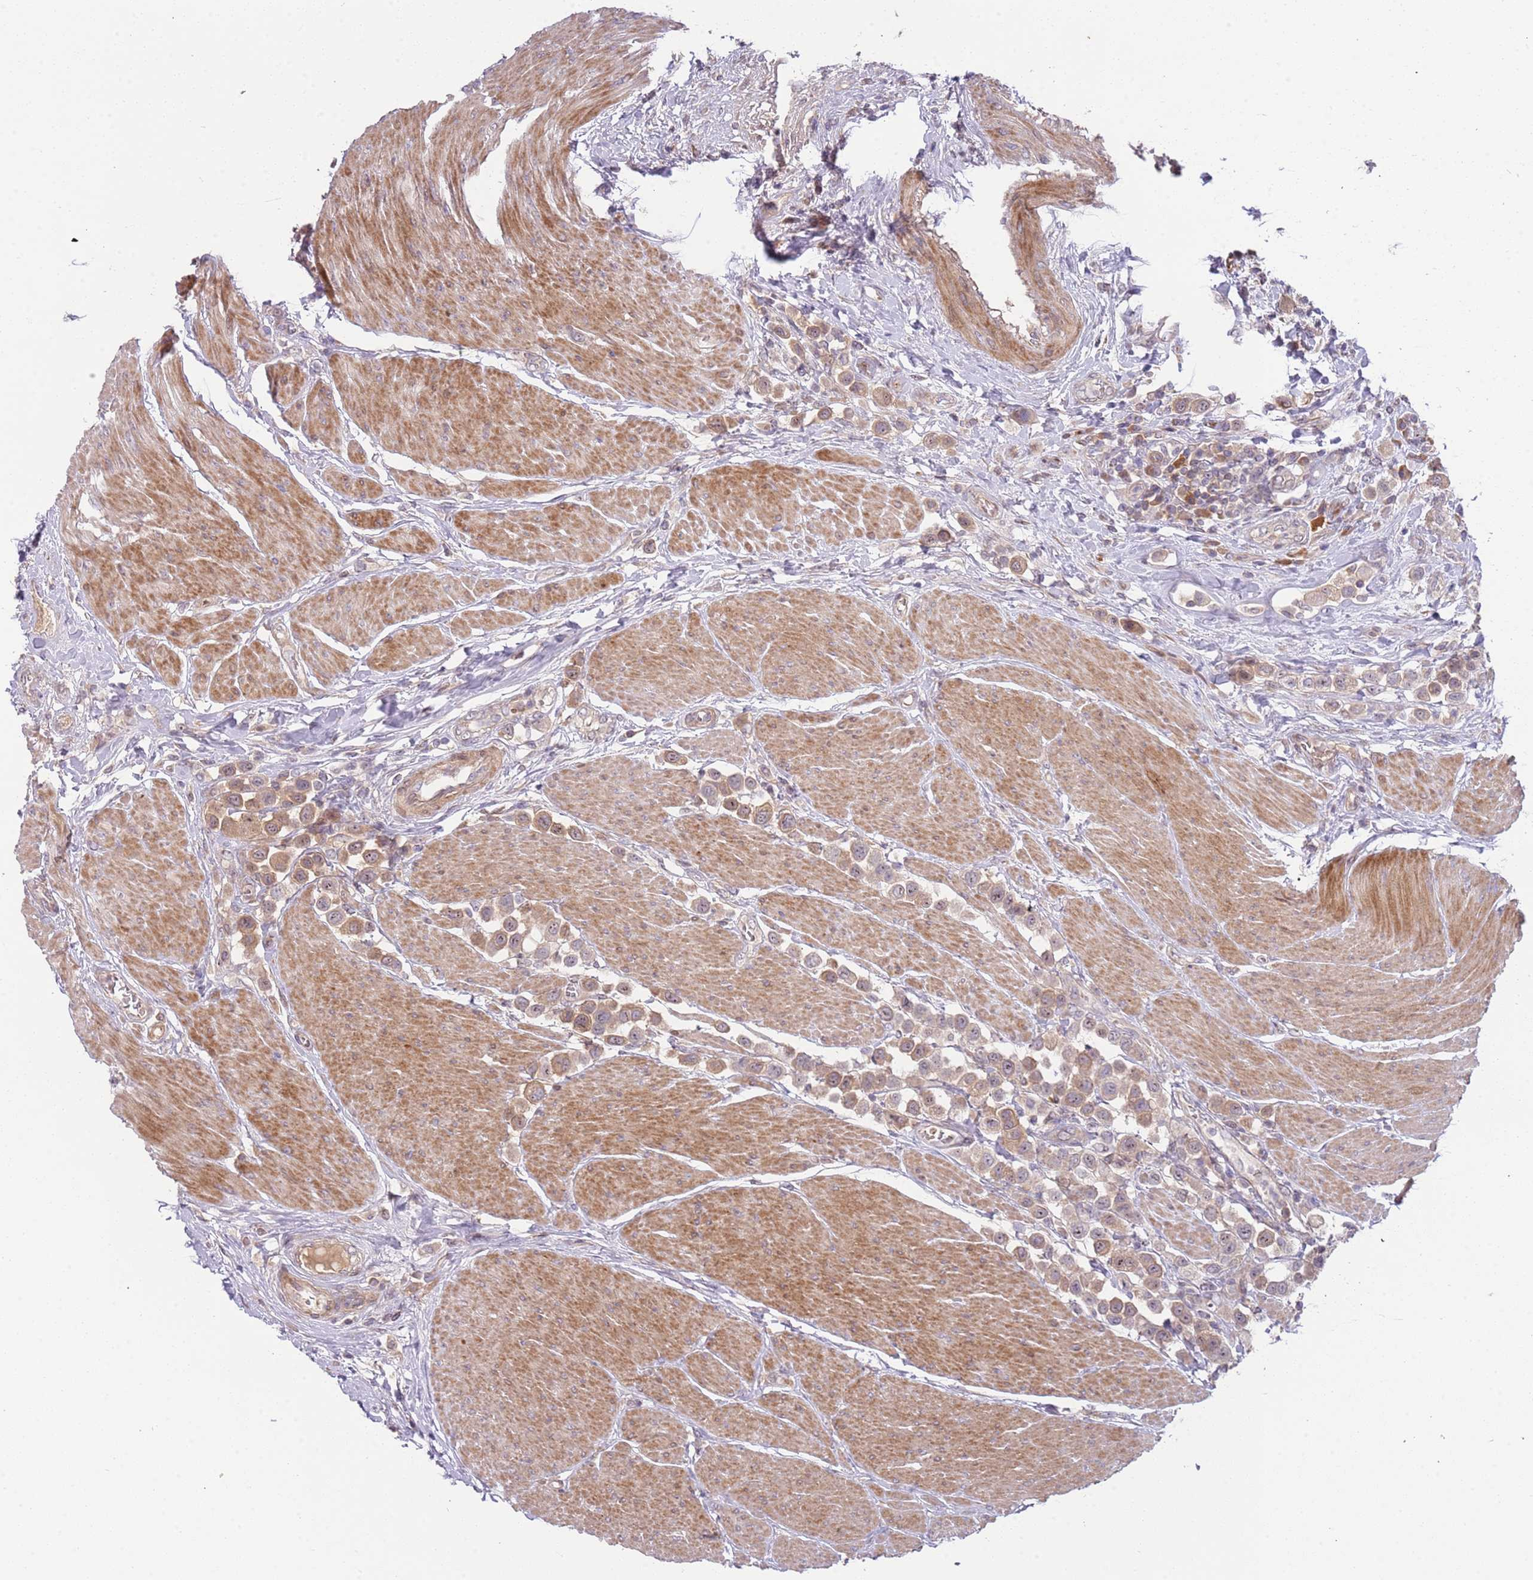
{"staining": {"intensity": "weak", "quantity": ">75%", "location": "cytoplasmic/membranous,nuclear"}, "tissue": "urothelial cancer", "cell_type": "Tumor cells", "image_type": "cancer", "snomed": [{"axis": "morphology", "description": "Urothelial carcinoma, High grade"}, {"axis": "topography", "description": "Urinary bladder"}], "caption": "A histopathology image of urothelial cancer stained for a protein shows weak cytoplasmic/membranous and nuclear brown staining in tumor cells.", "gene": "TRAPPC6B", "patient": {"sex": "male", "age": 50}}